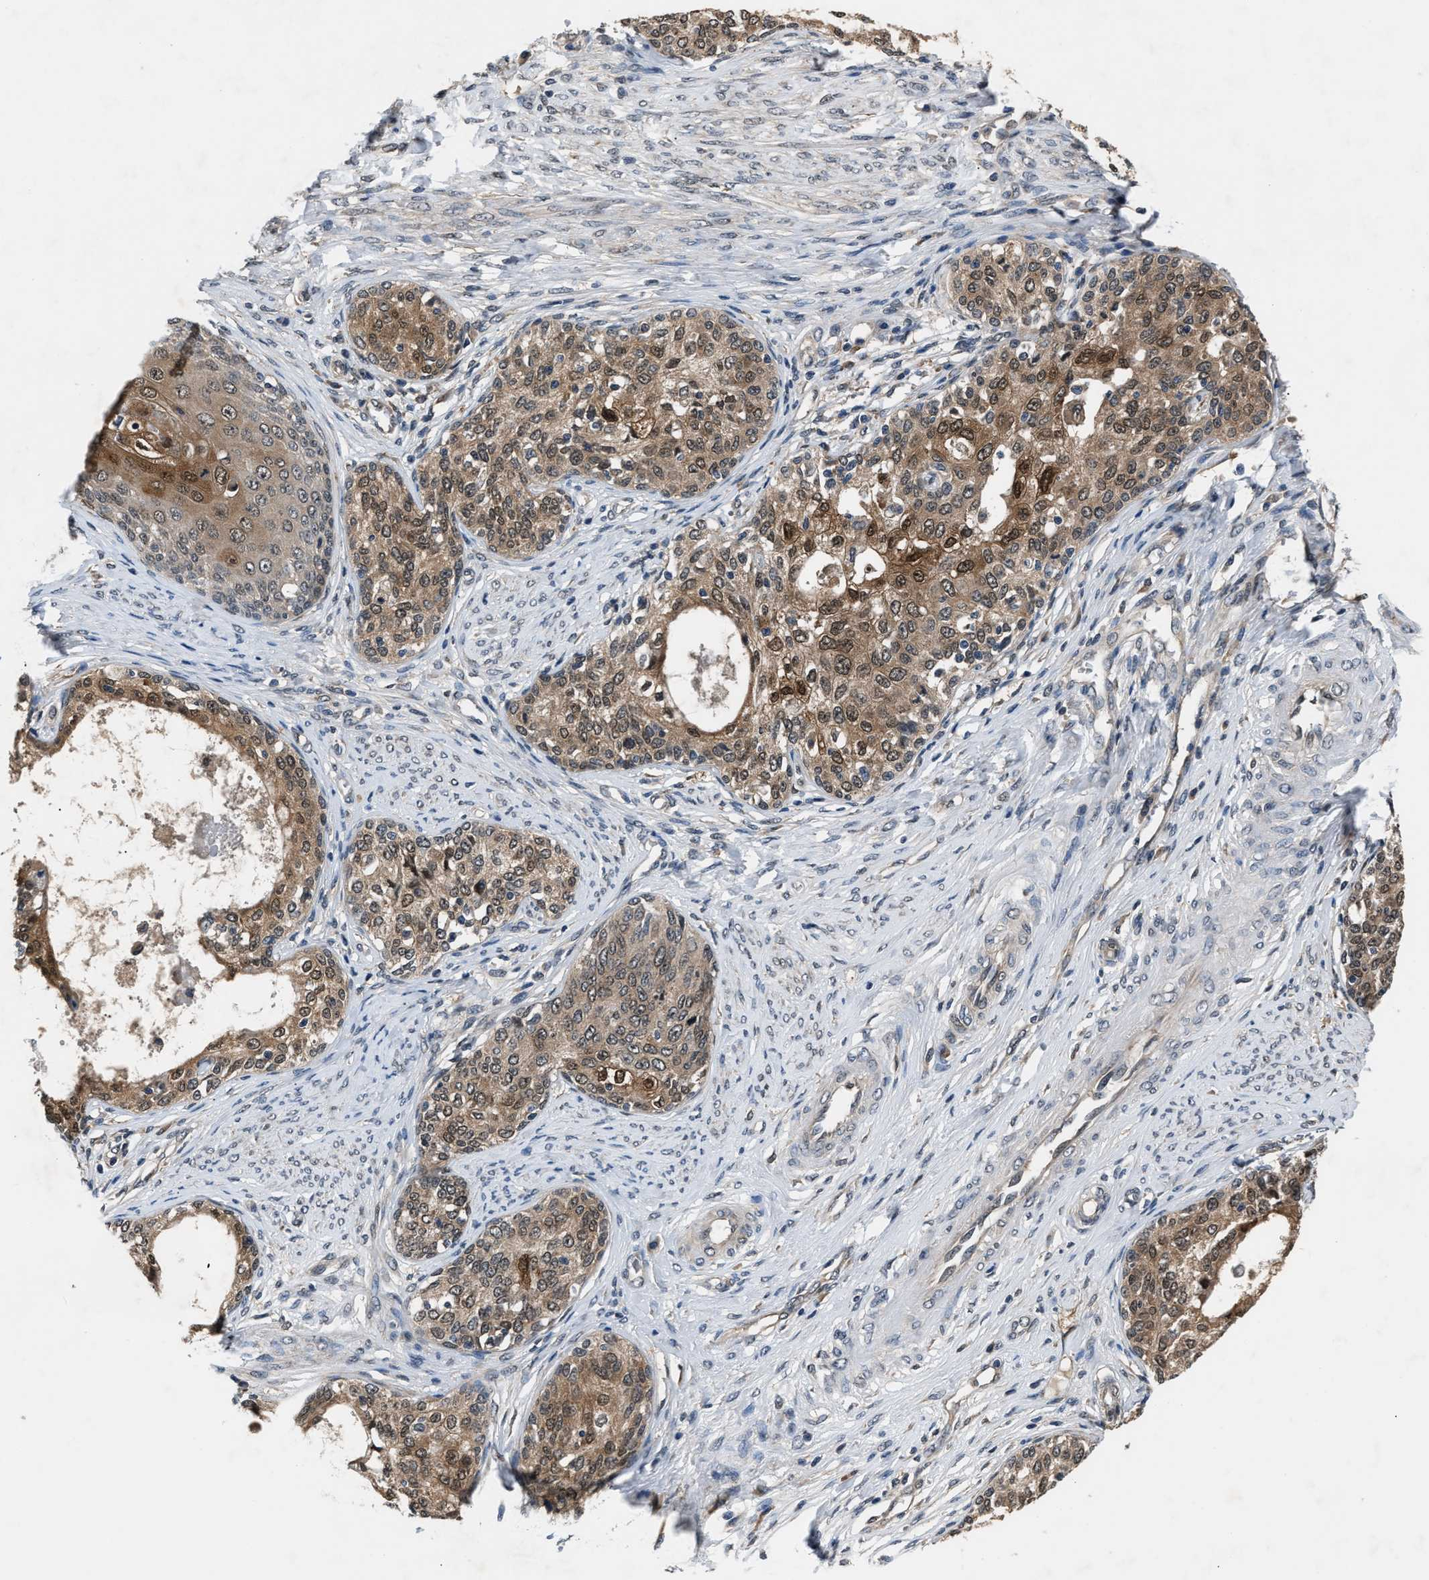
{"staining": {"intensity": "moderate", "quantity": ">75%", "location": "cytoplasmic/membranous,nuclear"}, "tissue": "cervical cancer", "cell_type": "Tumor cells", "image_type": "cancer", "snomed": [{"axis": "morphology", "description": "Squamous cell carcinoma, NOS"}, {"axis": "morphology", "description": "Adenocarcinoma, NOS"}, {"axis": "topography", "description": "Cervix"}], "caption": "Immunohistochemical staining of cervical squamous cell carcinoma demonstrates medium levels of moderate cytoplasmic/membranous and nuclear protein expression in about >75% of tumor cells.", "gene": "TP53I3", "patient": {"sex": "female", "age": 52}}